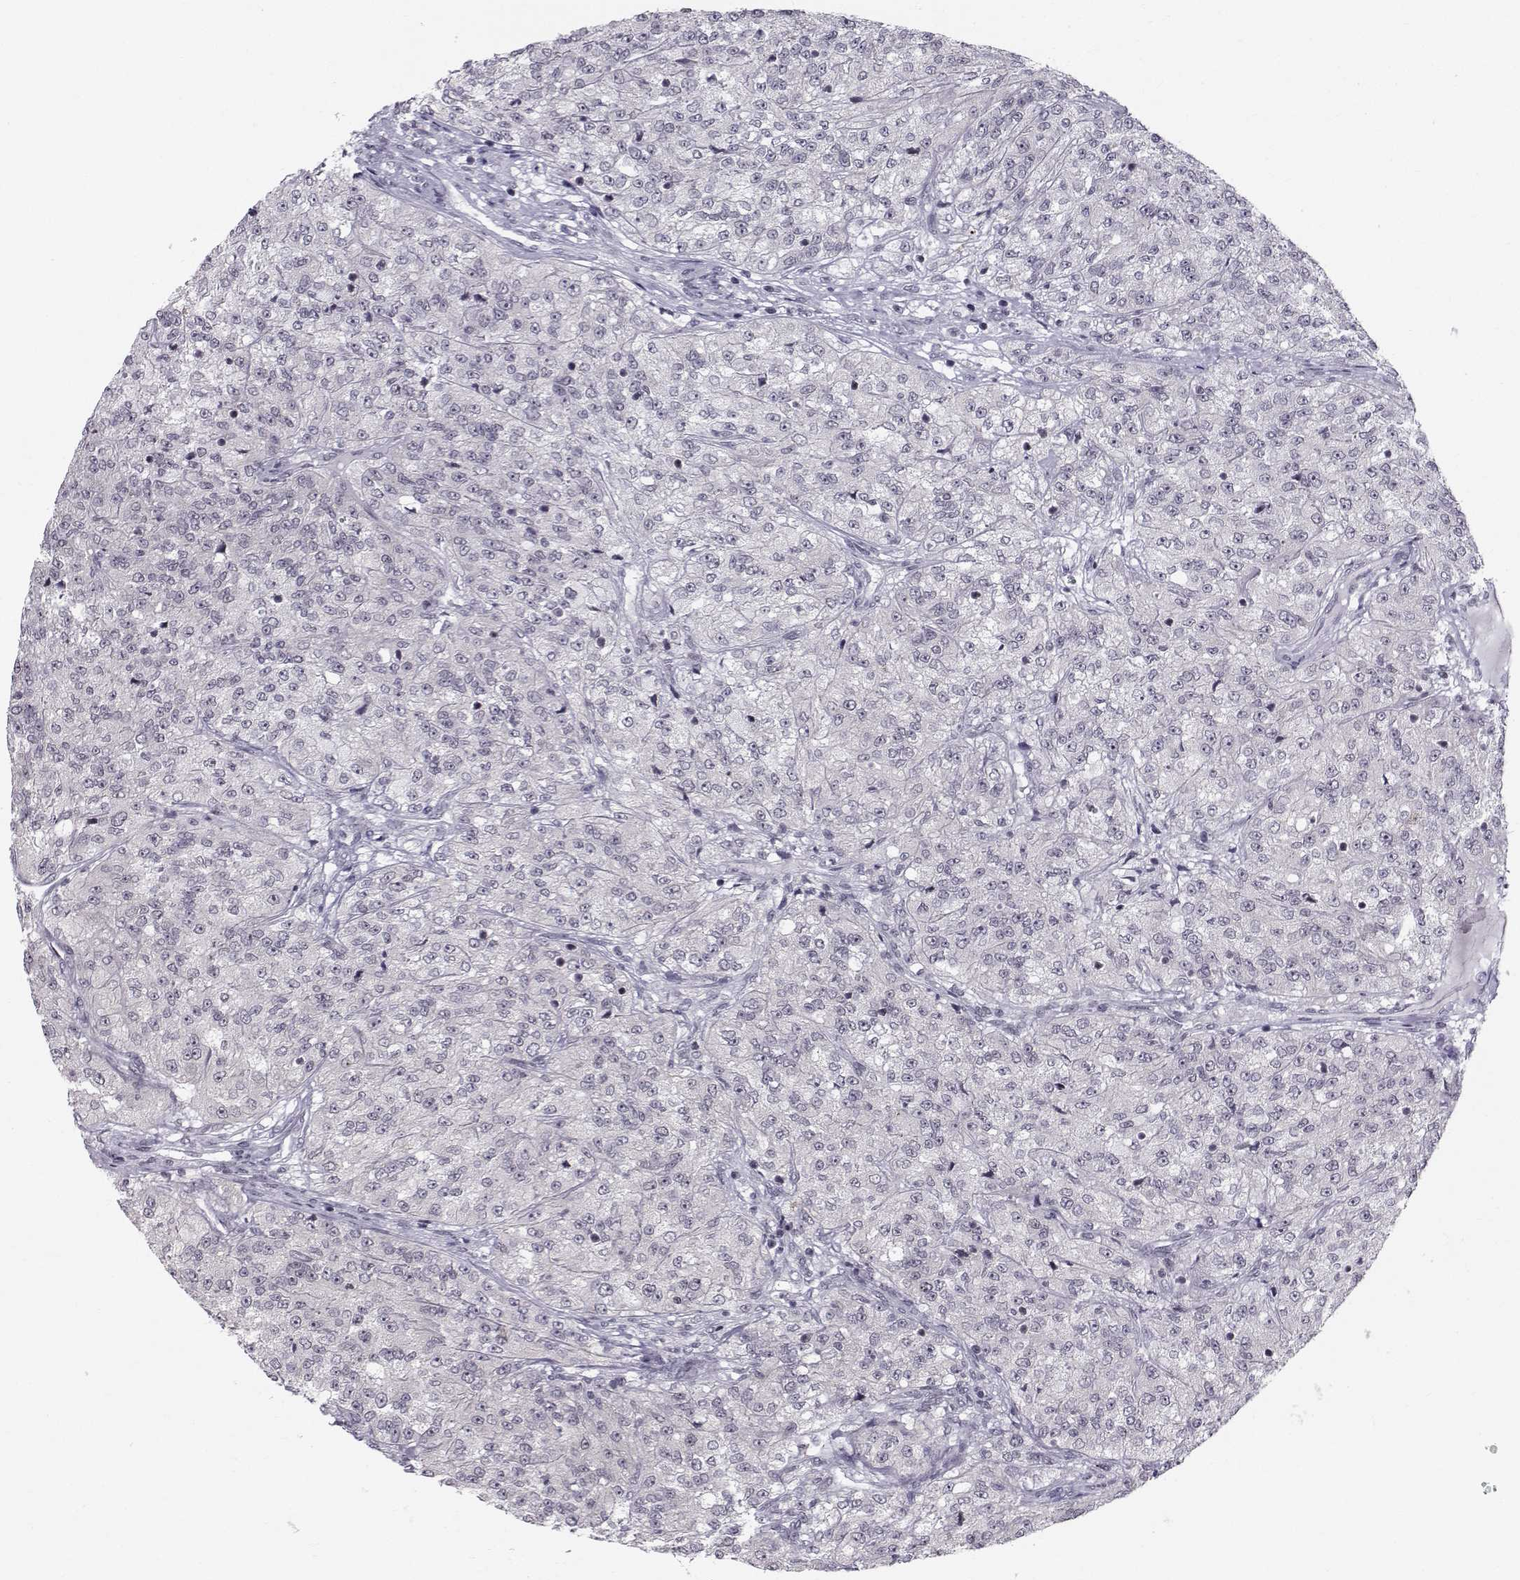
{"staining": {"intensity": "negative", "quantity": "none", "location": "none"}, "tissue": "renal cancer", "cell_type": "Tumor cells", "image_type": "cancer", "snomed": [{"axis": "morphology", "description": "Adenocarcinoma, NOS"}, {"axis": "topography", "description": "Kidney"}], "caption": "This is an IHC image of renal adenocarcinoma. There is no expression in tumor cells.", "gene": "MARCHF4", "patient": {"sex": "female", "age": 63}}